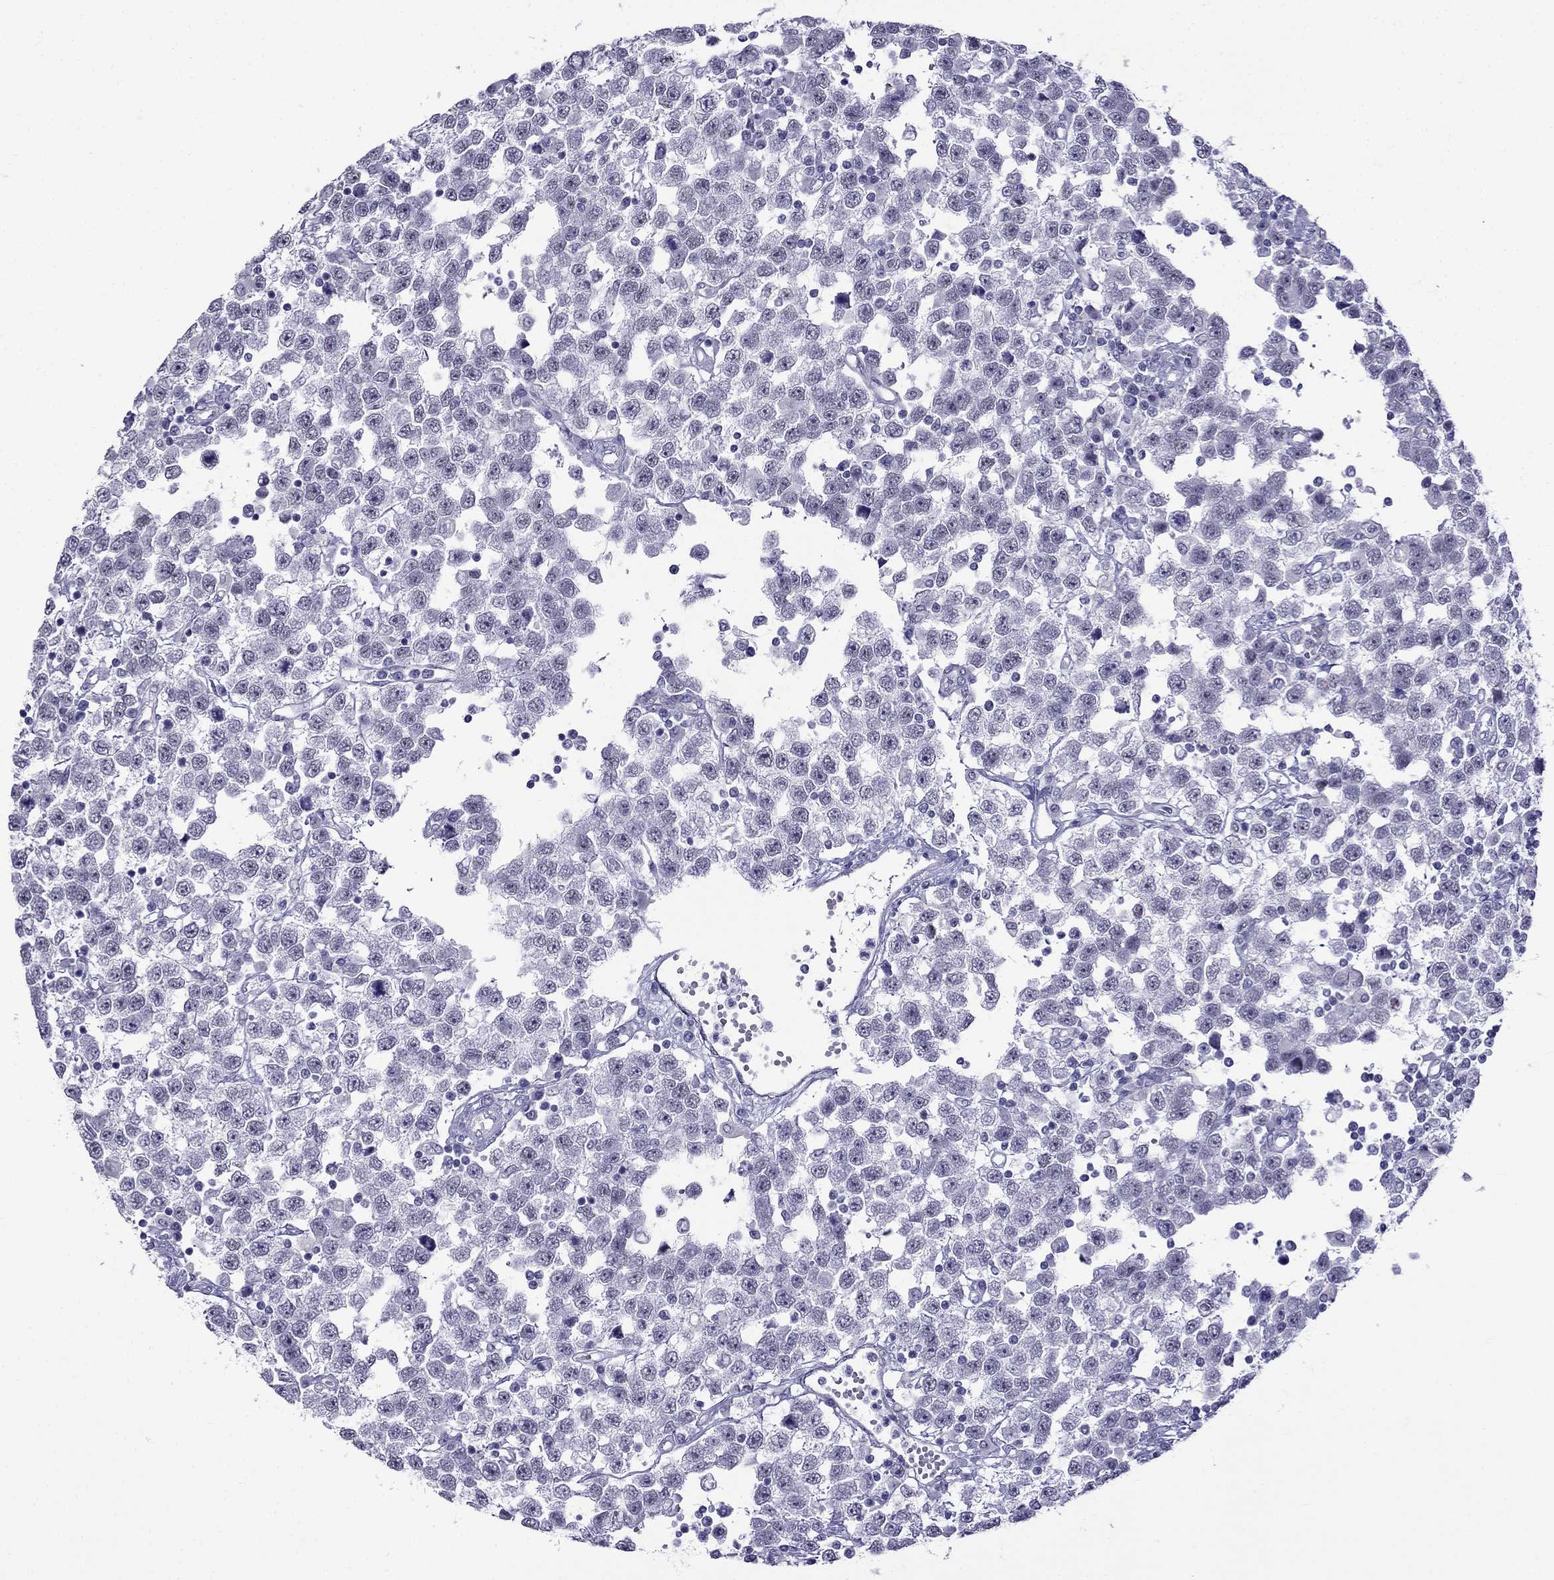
{"staining": {"intensity": "negative", "quantity": "none", "location": "none"}, "tissue": "testis cancer", "cell_type": "Tumor cells", "image_type": "cancer", "snomed": [{"axis": "morphology", "description": "Seminoma, NOS"}, {"axis": "topography", "description": "Testis"}], "caption": "Immunohistochemistry (IHC) histopathology image of seminoma (testis) stained for a protein (brown), which shows no positivity in tumor cells.", "gene": "MGP", "patient": {"sex": "male", "age": 34}}